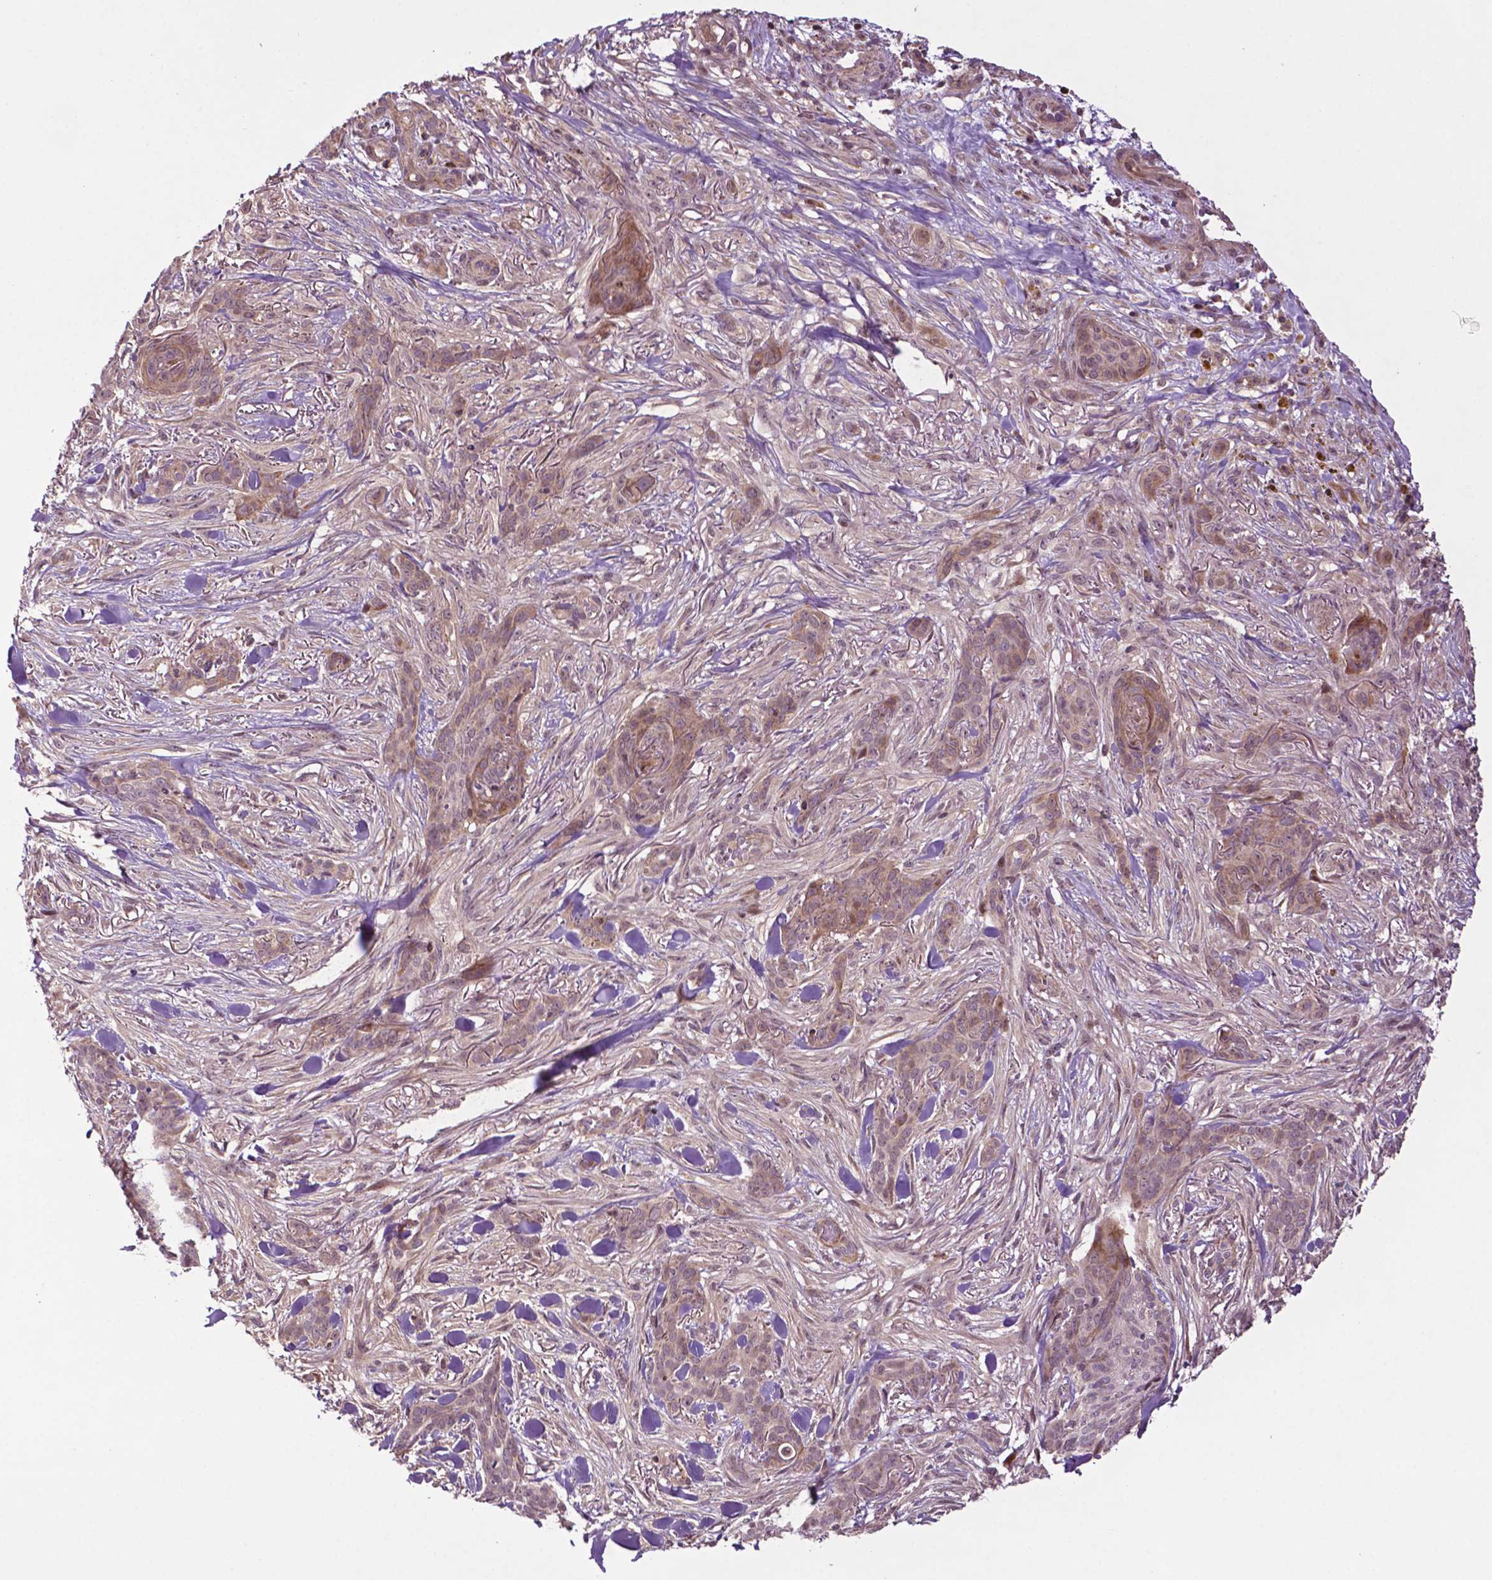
{"staining": {"intensity": "weak", "quantity": "<25%", "location": "cytoplasmic/membranous"}, "tissue": "skin cancer", "cell_type": "Tumor cells", "image_type": "cancer", "snomed": [{"axis": "morphology", "description": "Basal cell carcinoma"}, {"axis": "topography", "description": "Skin"}], "caption": "An IHC photomicrograph of basal cell carcinoma (skin) is shown. There is no staining in tumor cells of basal cell carcinoma (skin).", "gene": "TMX2", "patient": {"sex": "female", "age": 61}}